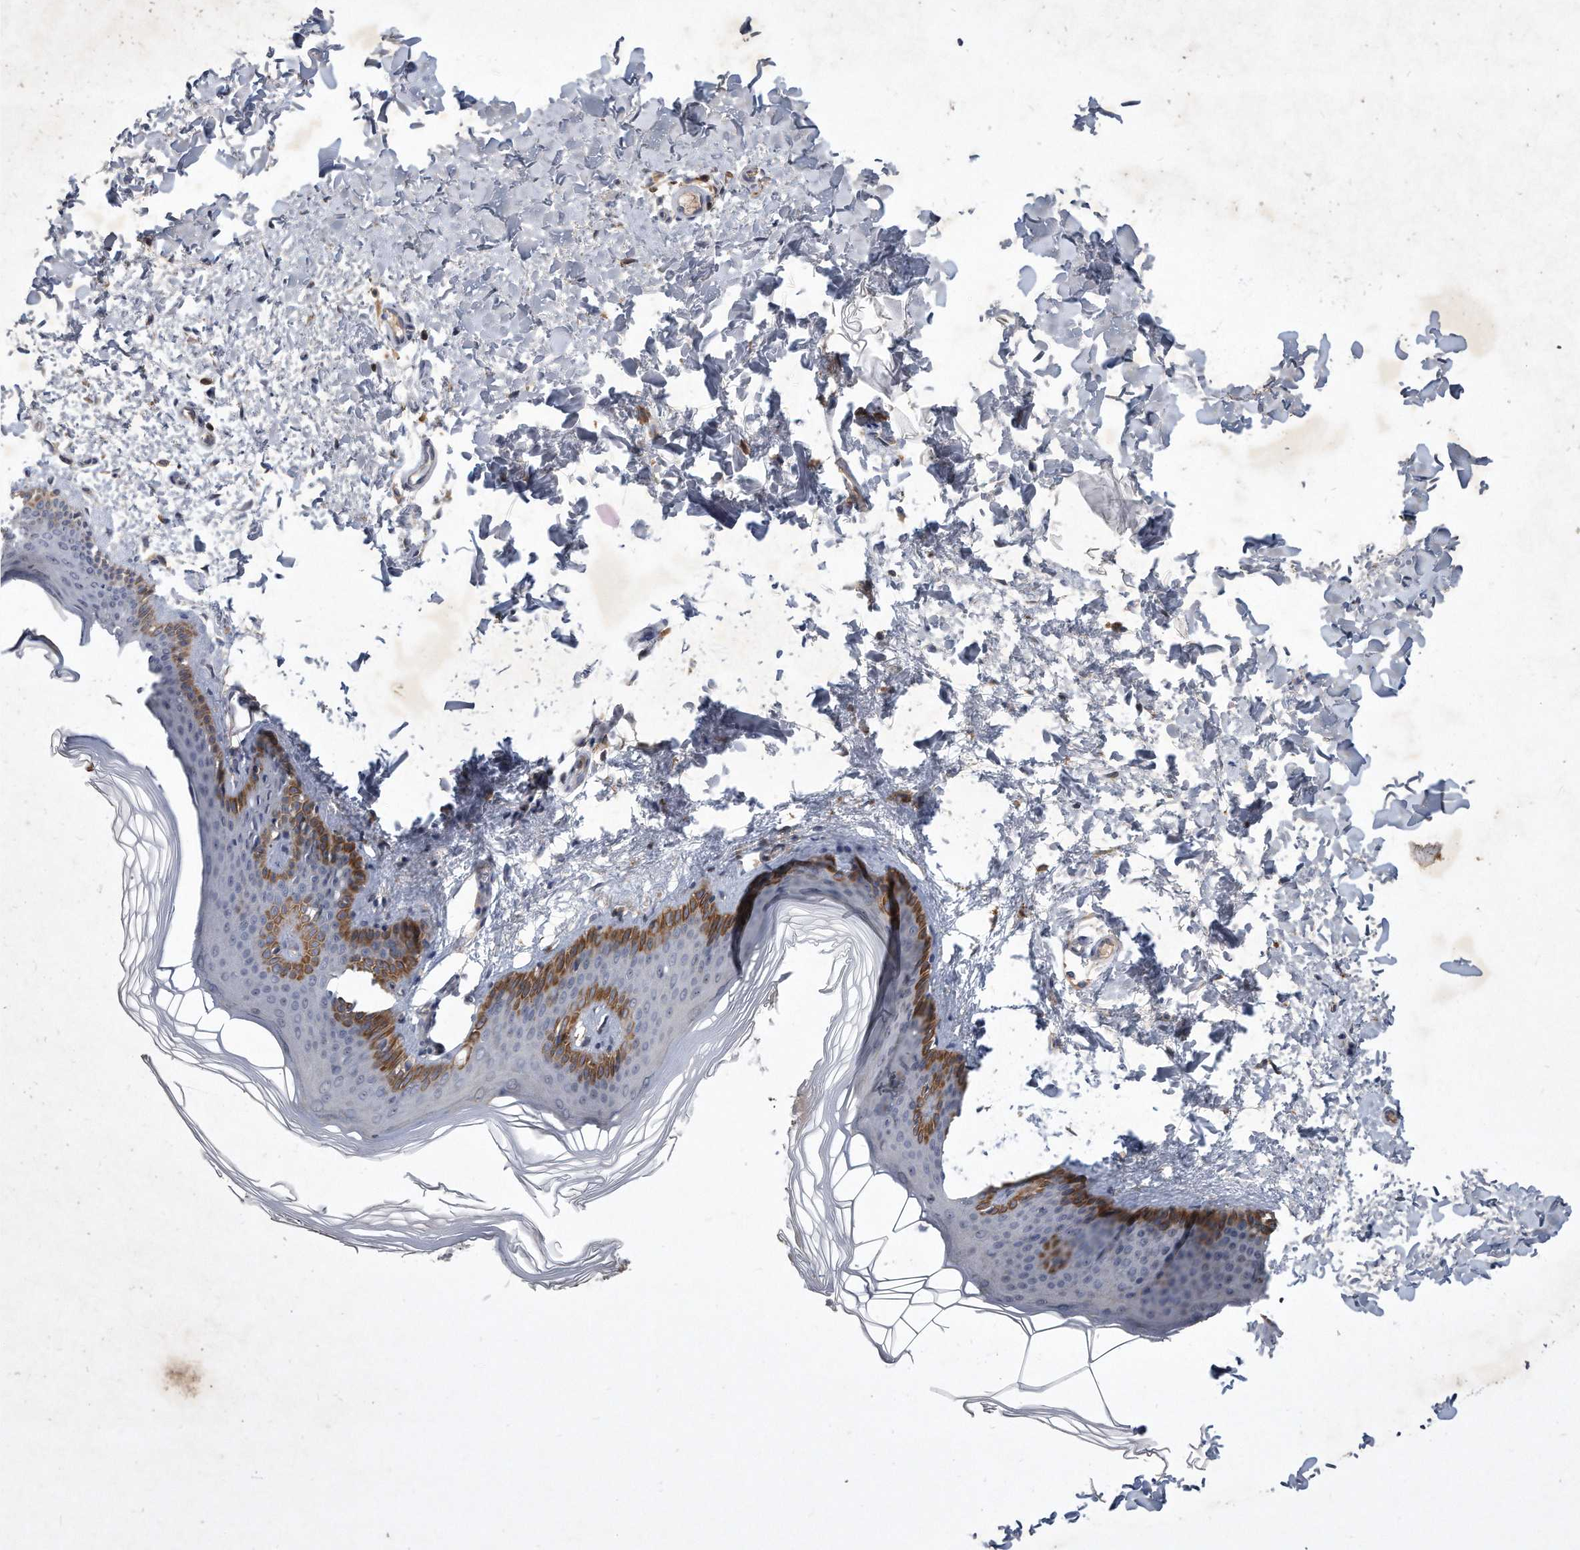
{"staining": {"intensity": "negative", "quantity": "none", "location": "none"}, "tissue": "skin", "cell_type": "Fibroblasts", "image_type": "normal", "snomed": [{"axis": "morphology", "description": "Normal tissue, NOS"}, {"axis": "topography", "description": "Skin"}], "caption": "Fibroblasts show no significant protein staining in benign skin.", "gene": "PGBD2", "patient": {"sex": "female", "age": 27}}